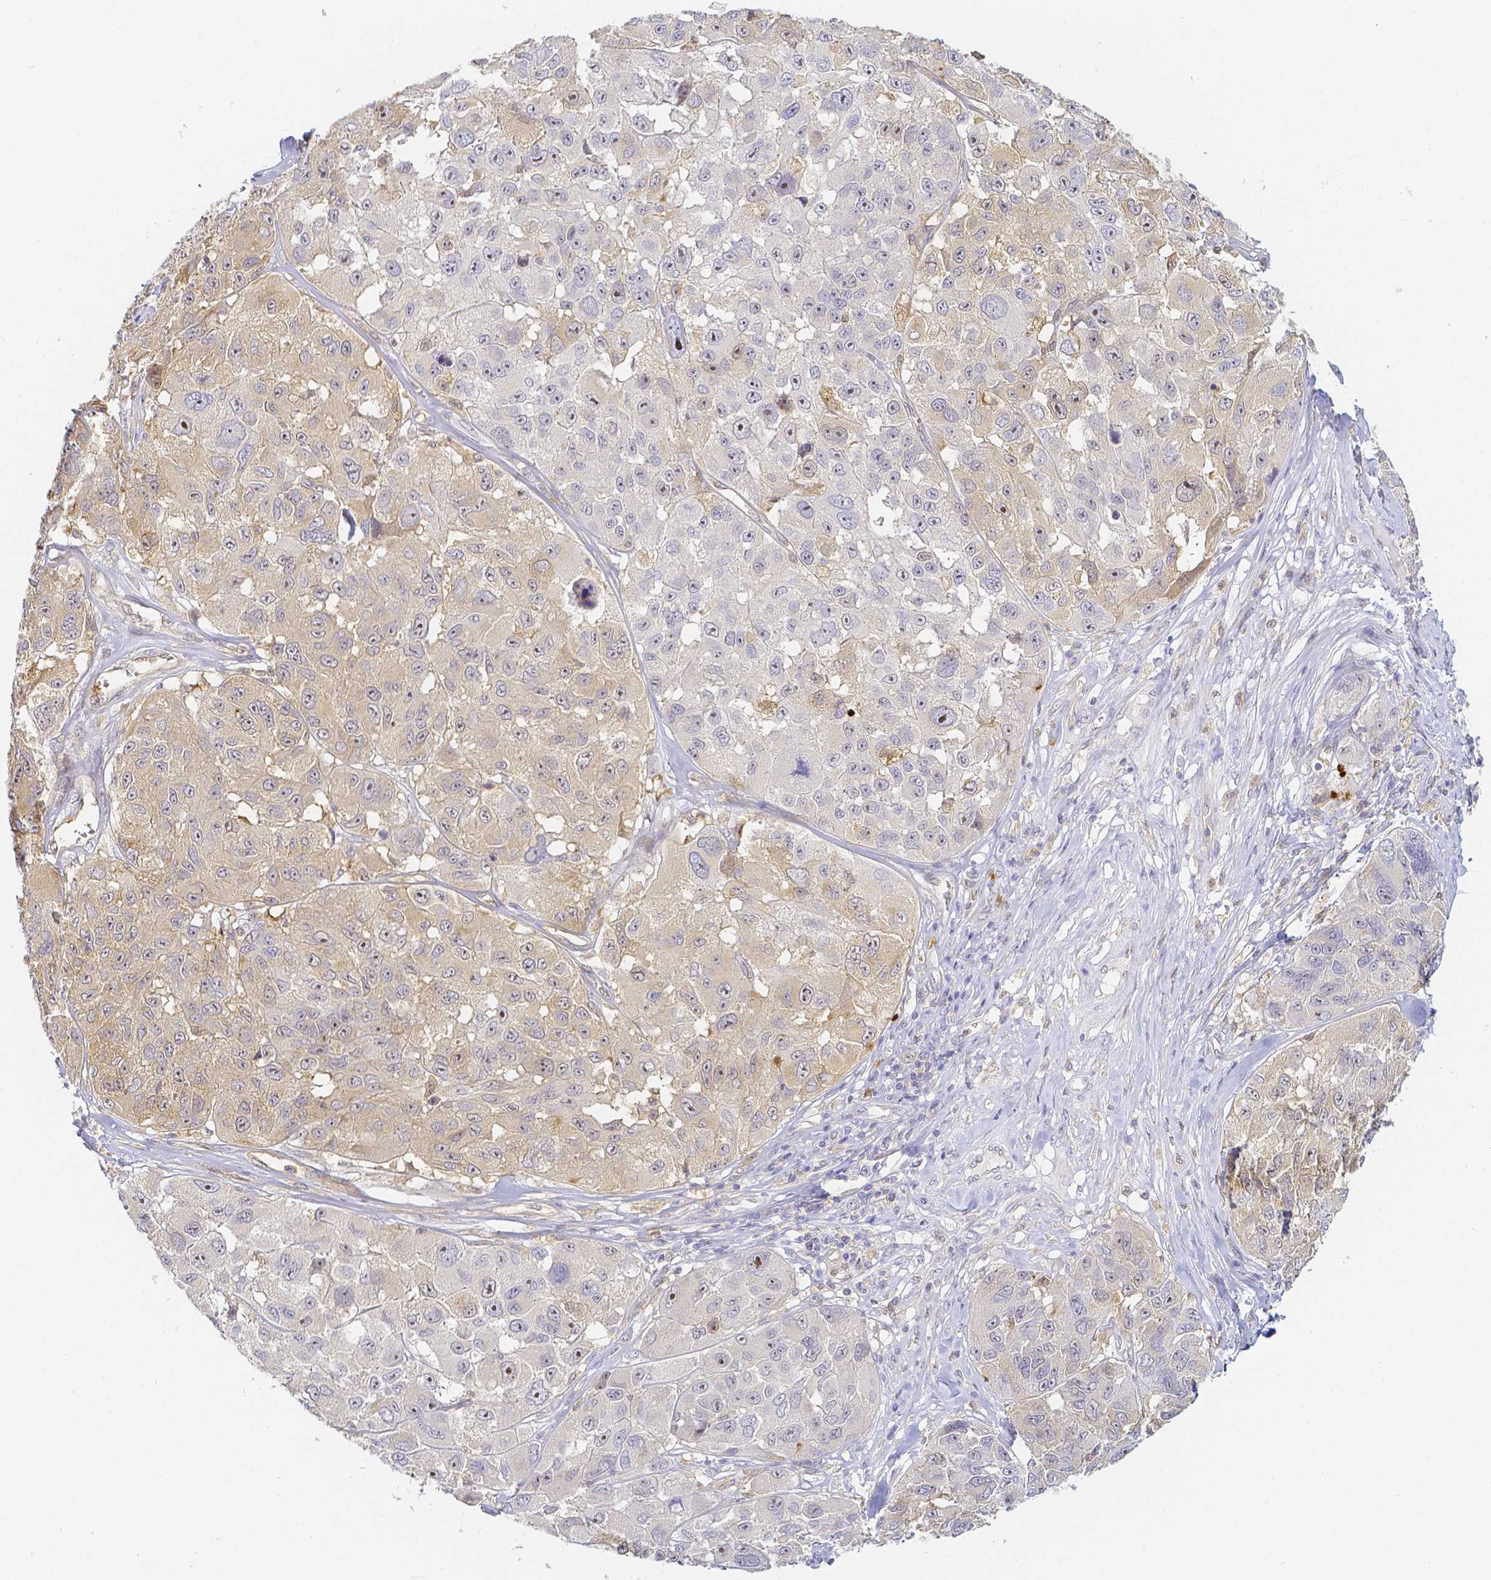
{"staining": {"intensity": "weak", "quantity": "<25%", "location": "cytoplasmic/membranous"}, "tissue": "melanoma", "cell_type": "Tumor cells", "image_type": "cancer", "snomed": [{"axis": "morphology", "description": "Malignant melanoma, NOS"}, {"axis": "topography", "description": "Skin"}], "caption": "An immunohistochemistry (IHC) micrograph of melanoma is shown. There is no staining in tumor cells of melanoma.", "gene": "KCNH1", "patient": {"sex": "female", "age": 66}}